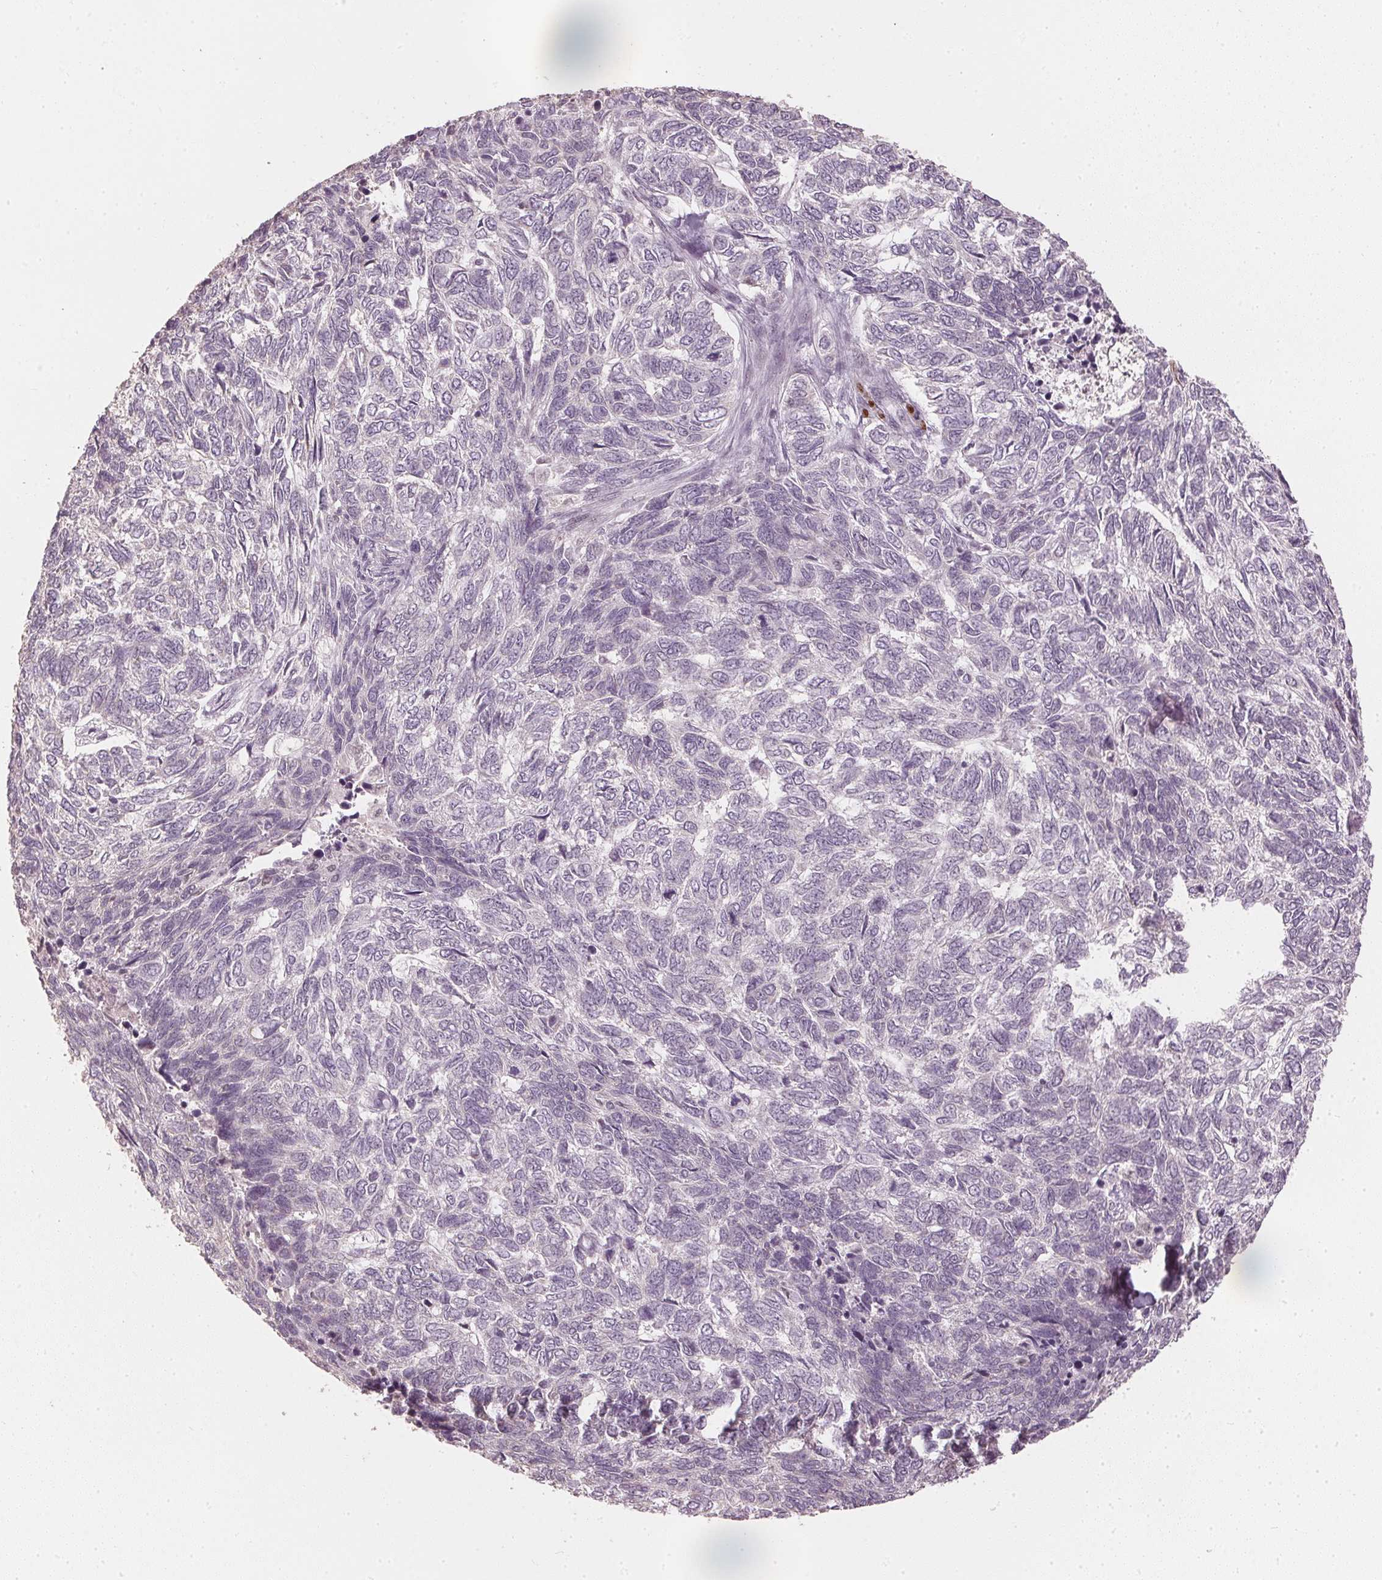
{"staining": {"intensity": "negative", "quantity": "none", "location": "none"}, "tissue": "skin cancer", "cell_type": "Tumor cells", "image_type": "cancer", "snomed": [{"axis": "morphology", "description": "Basal cell carcinoma"}, {"axis": "topography", "description": "Skin"}], "caption": "The image demonstrates no staining of tumor cells in skin cancer.", "gene": "SLC39A3", "patient": {"sex": "female", "age": 65}}